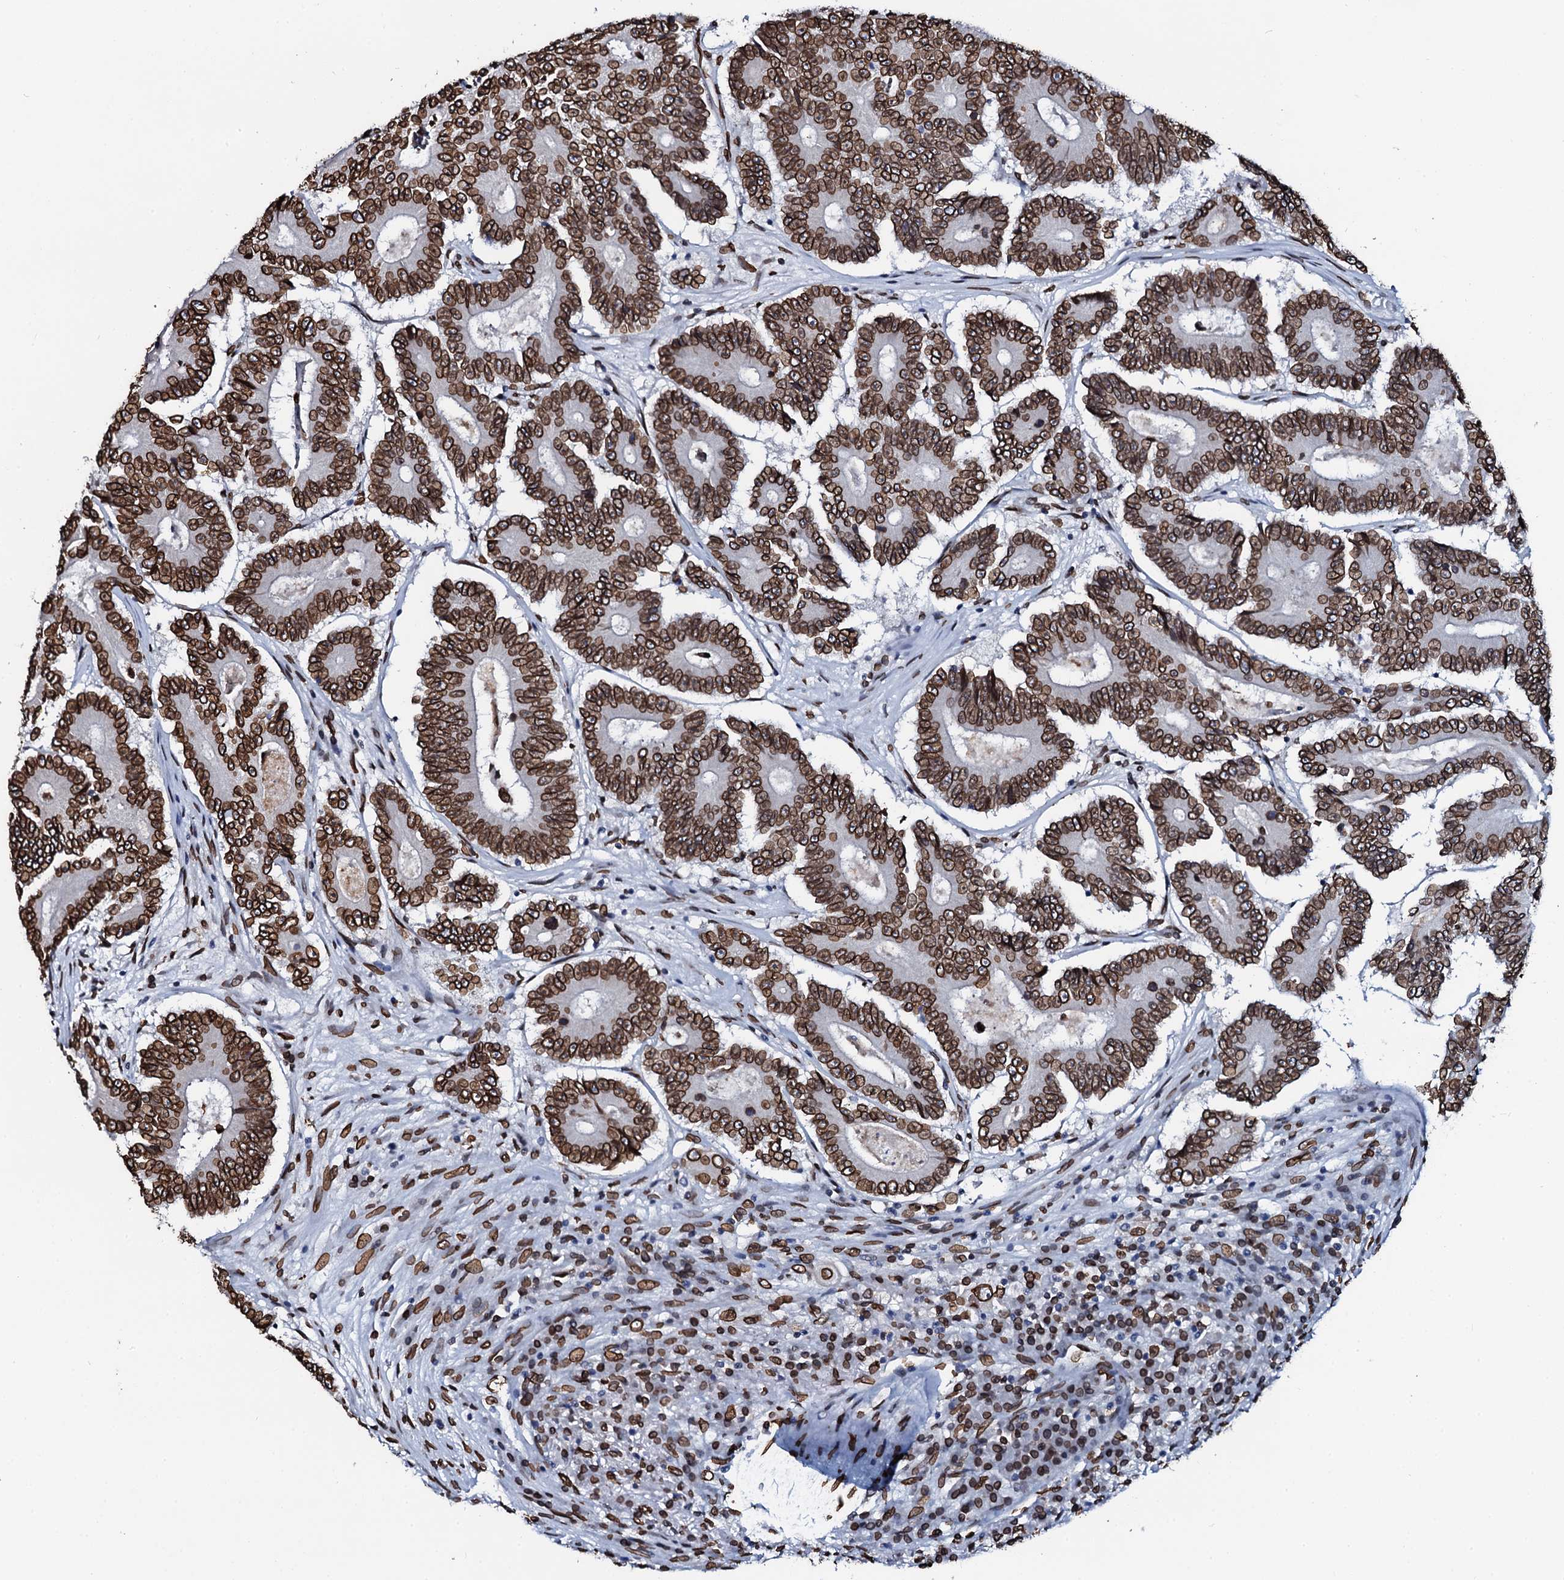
{"staining": {"intensity": "strong", "quantity": ">75%", "location": "cytoplasmic/membranous,nuclear"}, "tissue": "colorectal cancer", "cell_type": "Tumor cells", "image_type": "cancer", "snomed": [{"axis": "morphology", "description": "Adenocarcinoma, NOS"}, {"axis": "topography", "description": "Colon"}], "caption": "Protein positivity by IHC reveals strong cytoplasmic/membranous and nuclear expression in about >75% of tumor cells in colorectal adenocarcinoma.", "gene": "KATNAL2", "patient": {"sex": "male", "age": 83}}